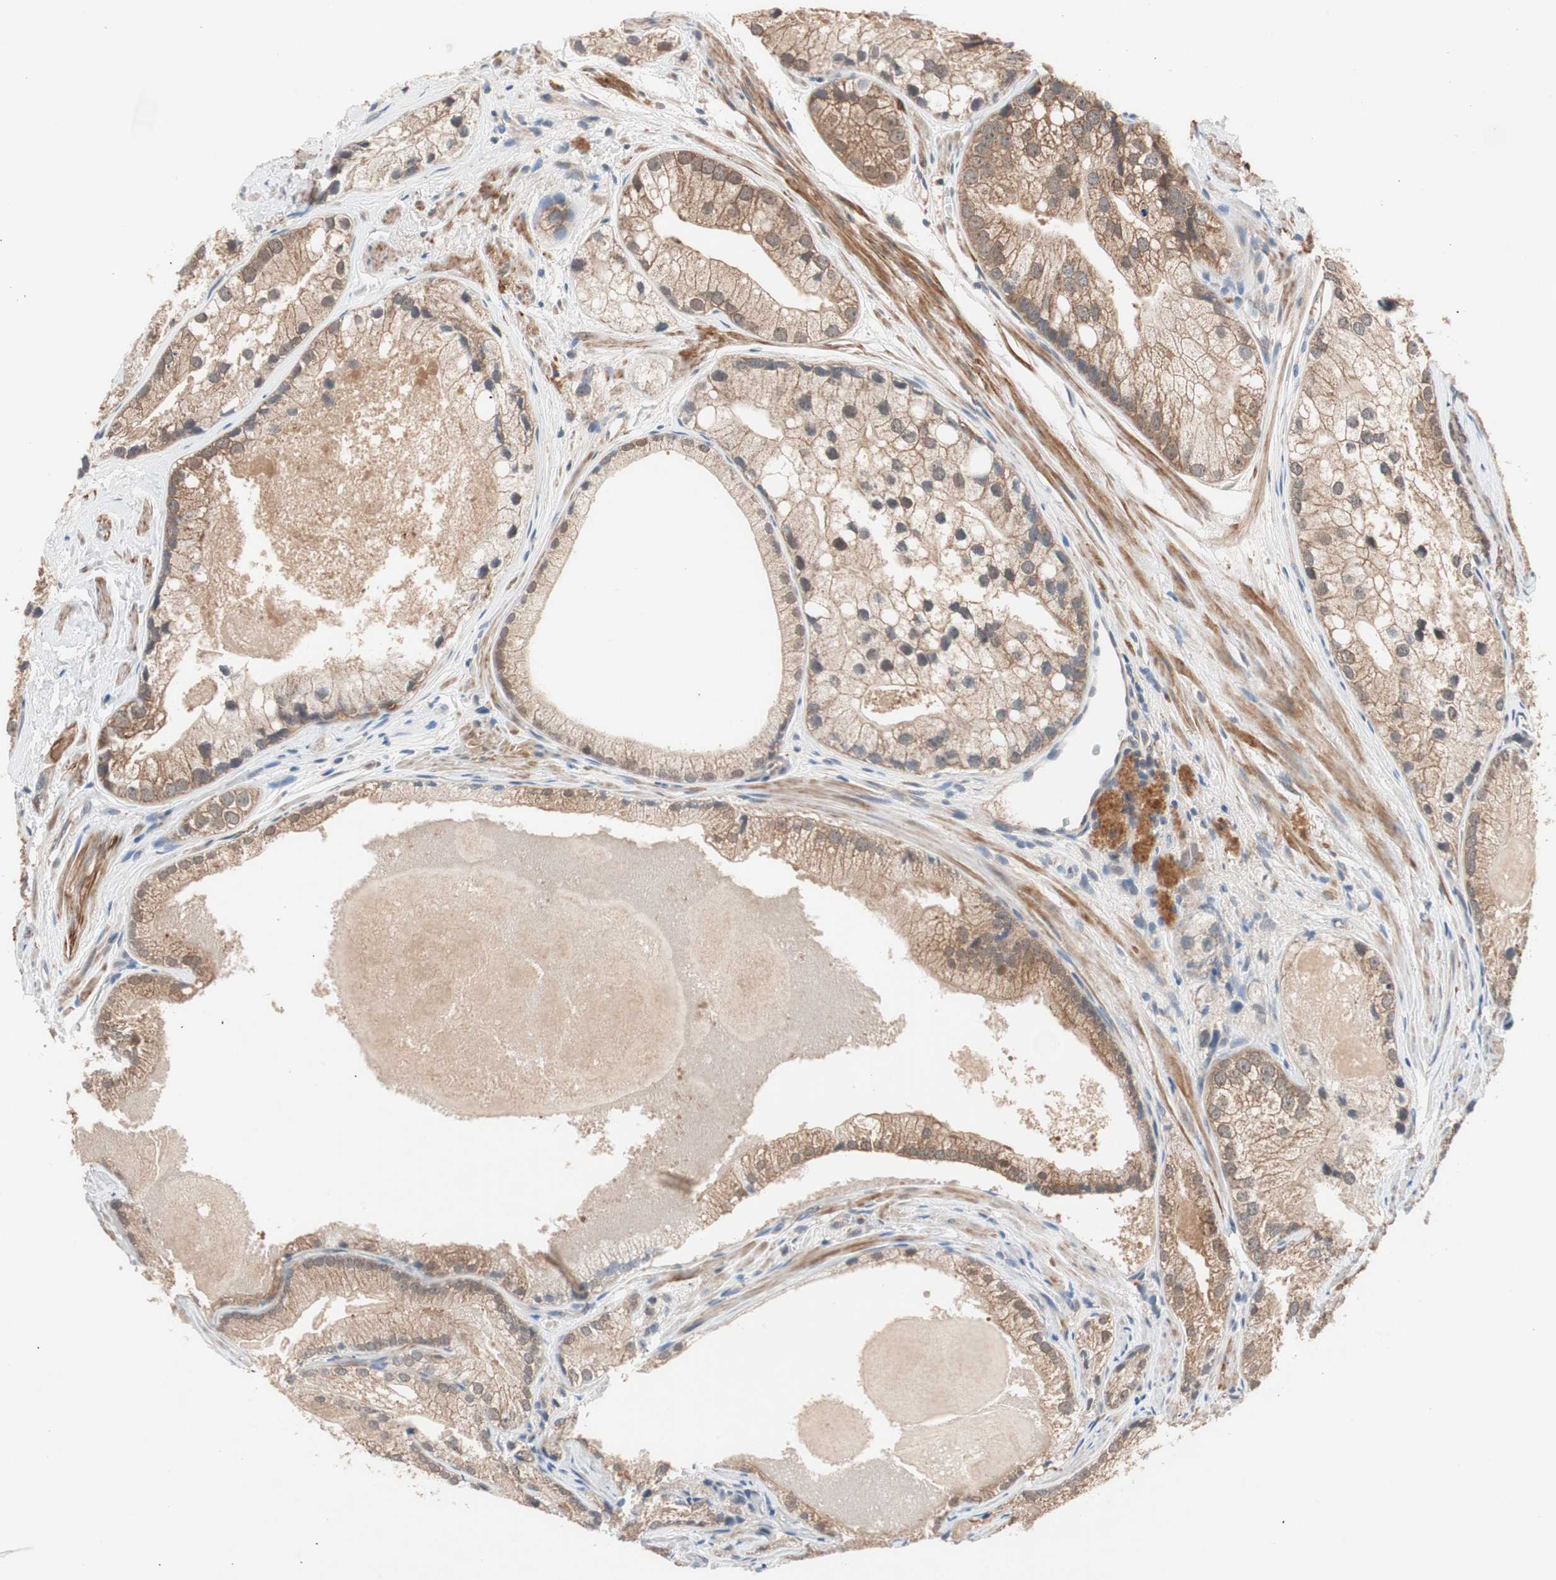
{"staining": {"intensity": "moderate", "quantity": ">75%", "location": "cytoplasmic/membranous"}, "tissue": "prostate cancer", "cell_type": "Tumor cells", "image_type": "cancer", "snomed": [{"axis": "morphology", "description": "Adenocarcinoma, Low grade"}, {"axis": "topography", "description": "Prostate"}], "caption": "IHC (DAB) staining of human adenocarcinoma (low-grade) (prostate) displays moderate cytoplasmic/membranous protein expression in about >75% of tumor cells.", "gene": "HMBS", "patient": {"sex": "male", "age": 69}}